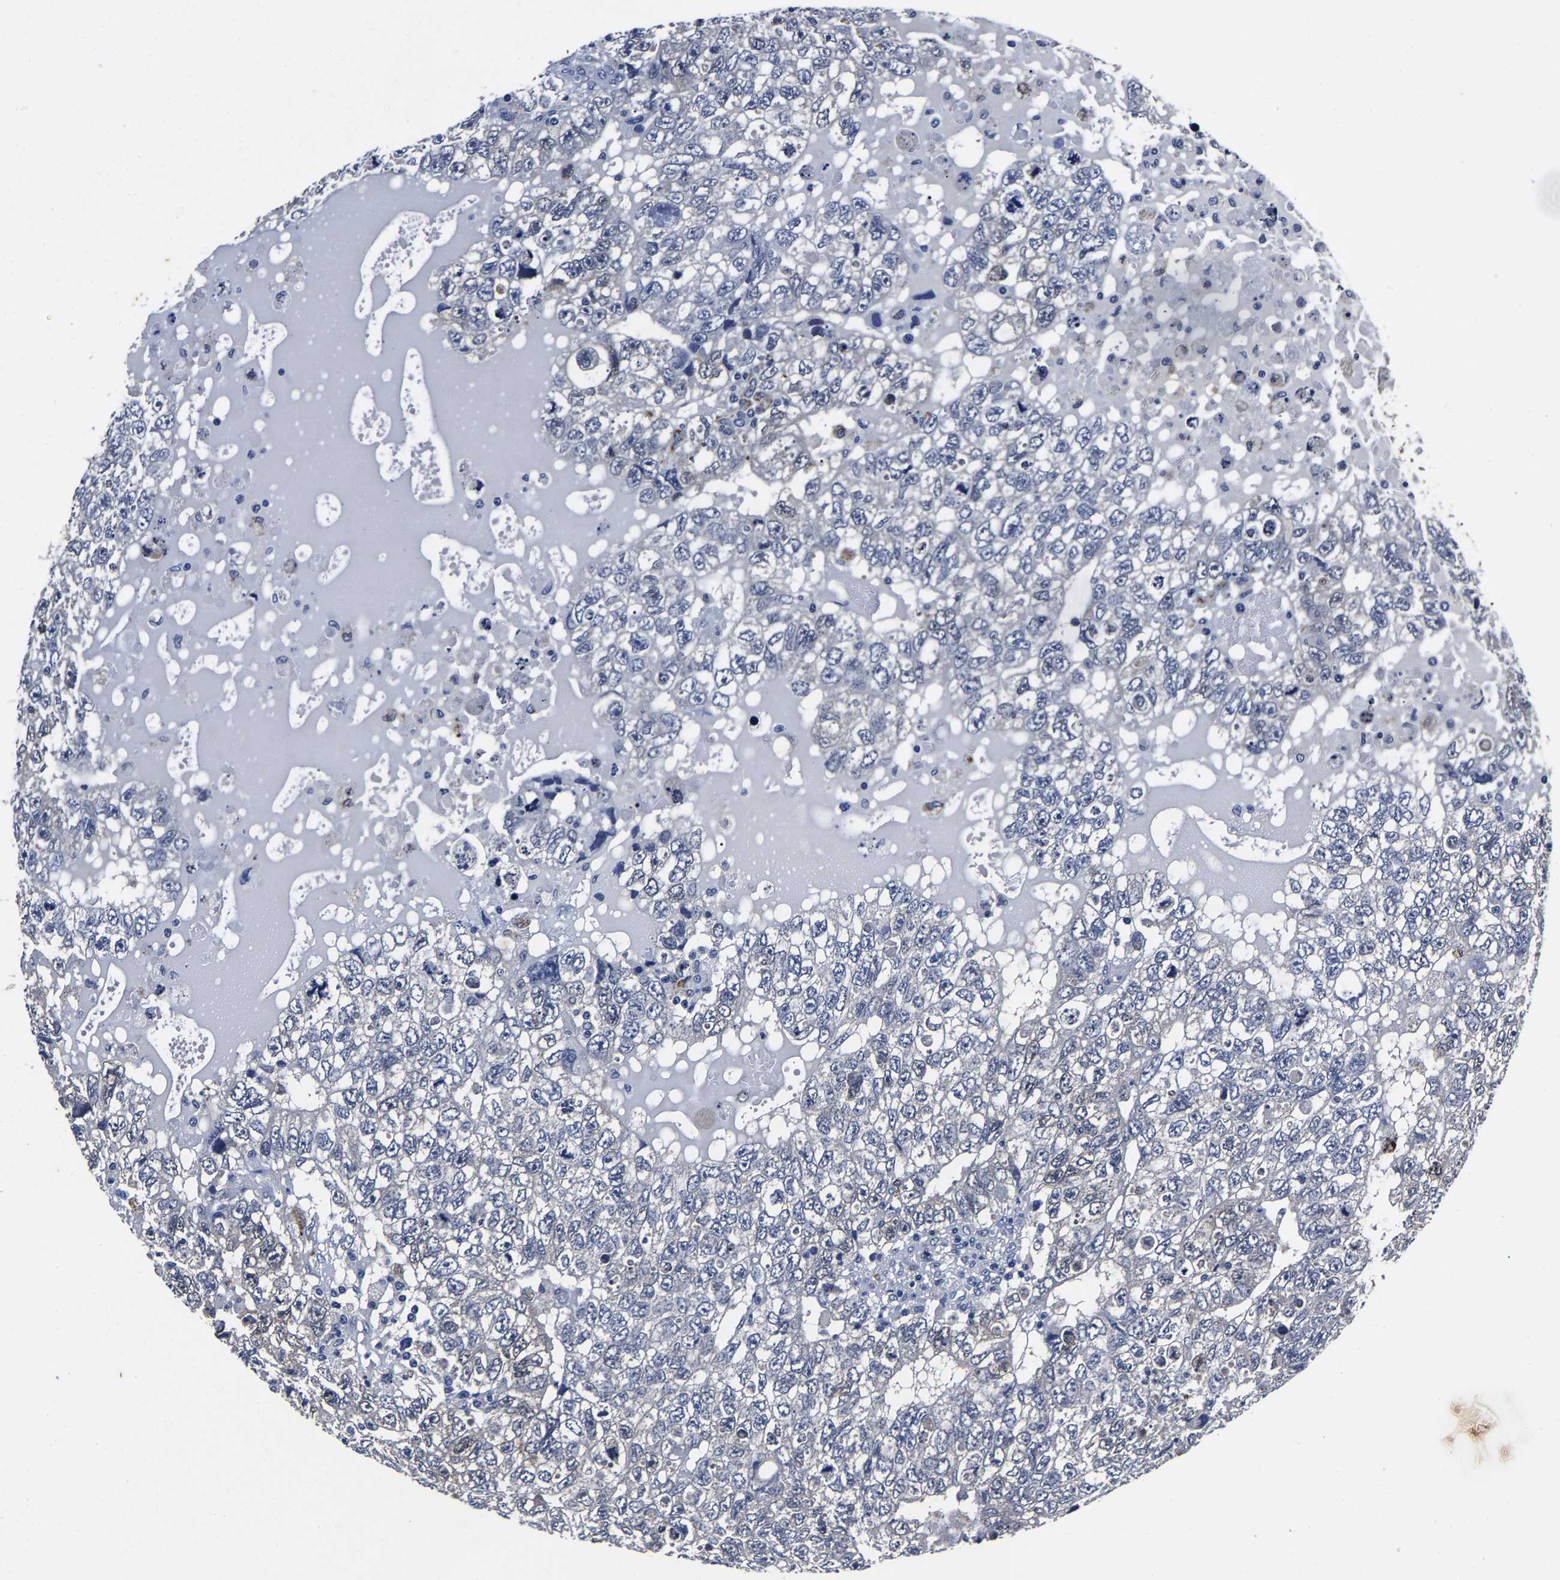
{"staining": {"intensity": "negative", "quantity": "none", "location": "none"}, "tissue": "testis cancer", "cell_type": "Tumor cells", "image_type": "cancer", "snomed": [{"axis": "morphology", "description": "Carcinoma, Embryonal, NOS"}, {"axis": "topography", "description": "Testis"}], "caption": "DAB immunohistochemical staining of embryonal carcinoma (testis) displays no significant expression in tumor cells. (Brightfield microscopy of DAB immunohistochemistry (IHC) at high magnification).", "gene": "PSPH", "patient": {"sex": "male", "age": 36}}